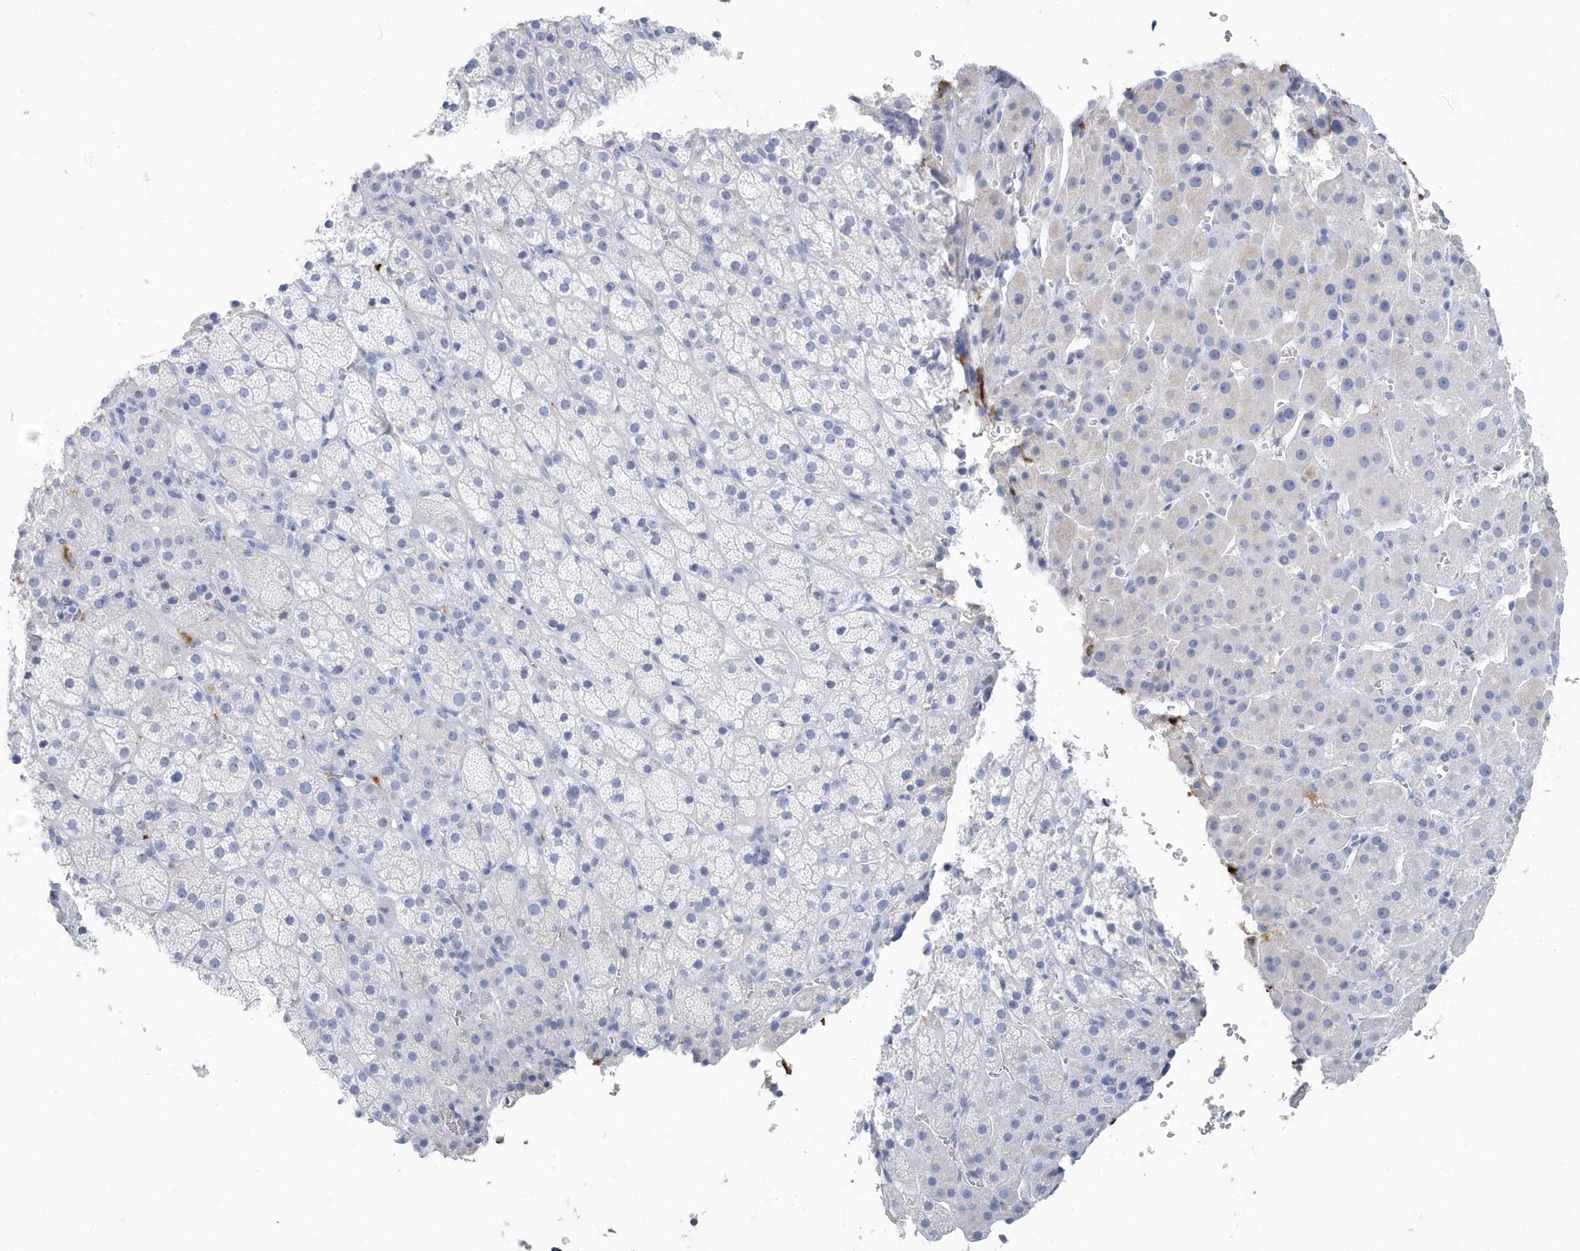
{"staining": {"intensity": "negative", "quantity": "none", "location": "none"}, "tissue": "adrenal gland", "cell_type": "Glandular cells", "image_type": "normal", "snomed": [{"axis": "morphology", "description": "Normal tissue, NOS"}, {"axis": "topography", "description": "Adrenal gland"}], "caption": "DAB immunohistochemical staining of normal human adrenal gland reveals no significant staining in glandular cells. (Brightfield microscopy of DAB (3,3'-diaminobenzidine) immunohistochemistry (IHC) at high magnification).", "gene": "JCHAIN", "patient": {"sex": "female", "age": 57}}